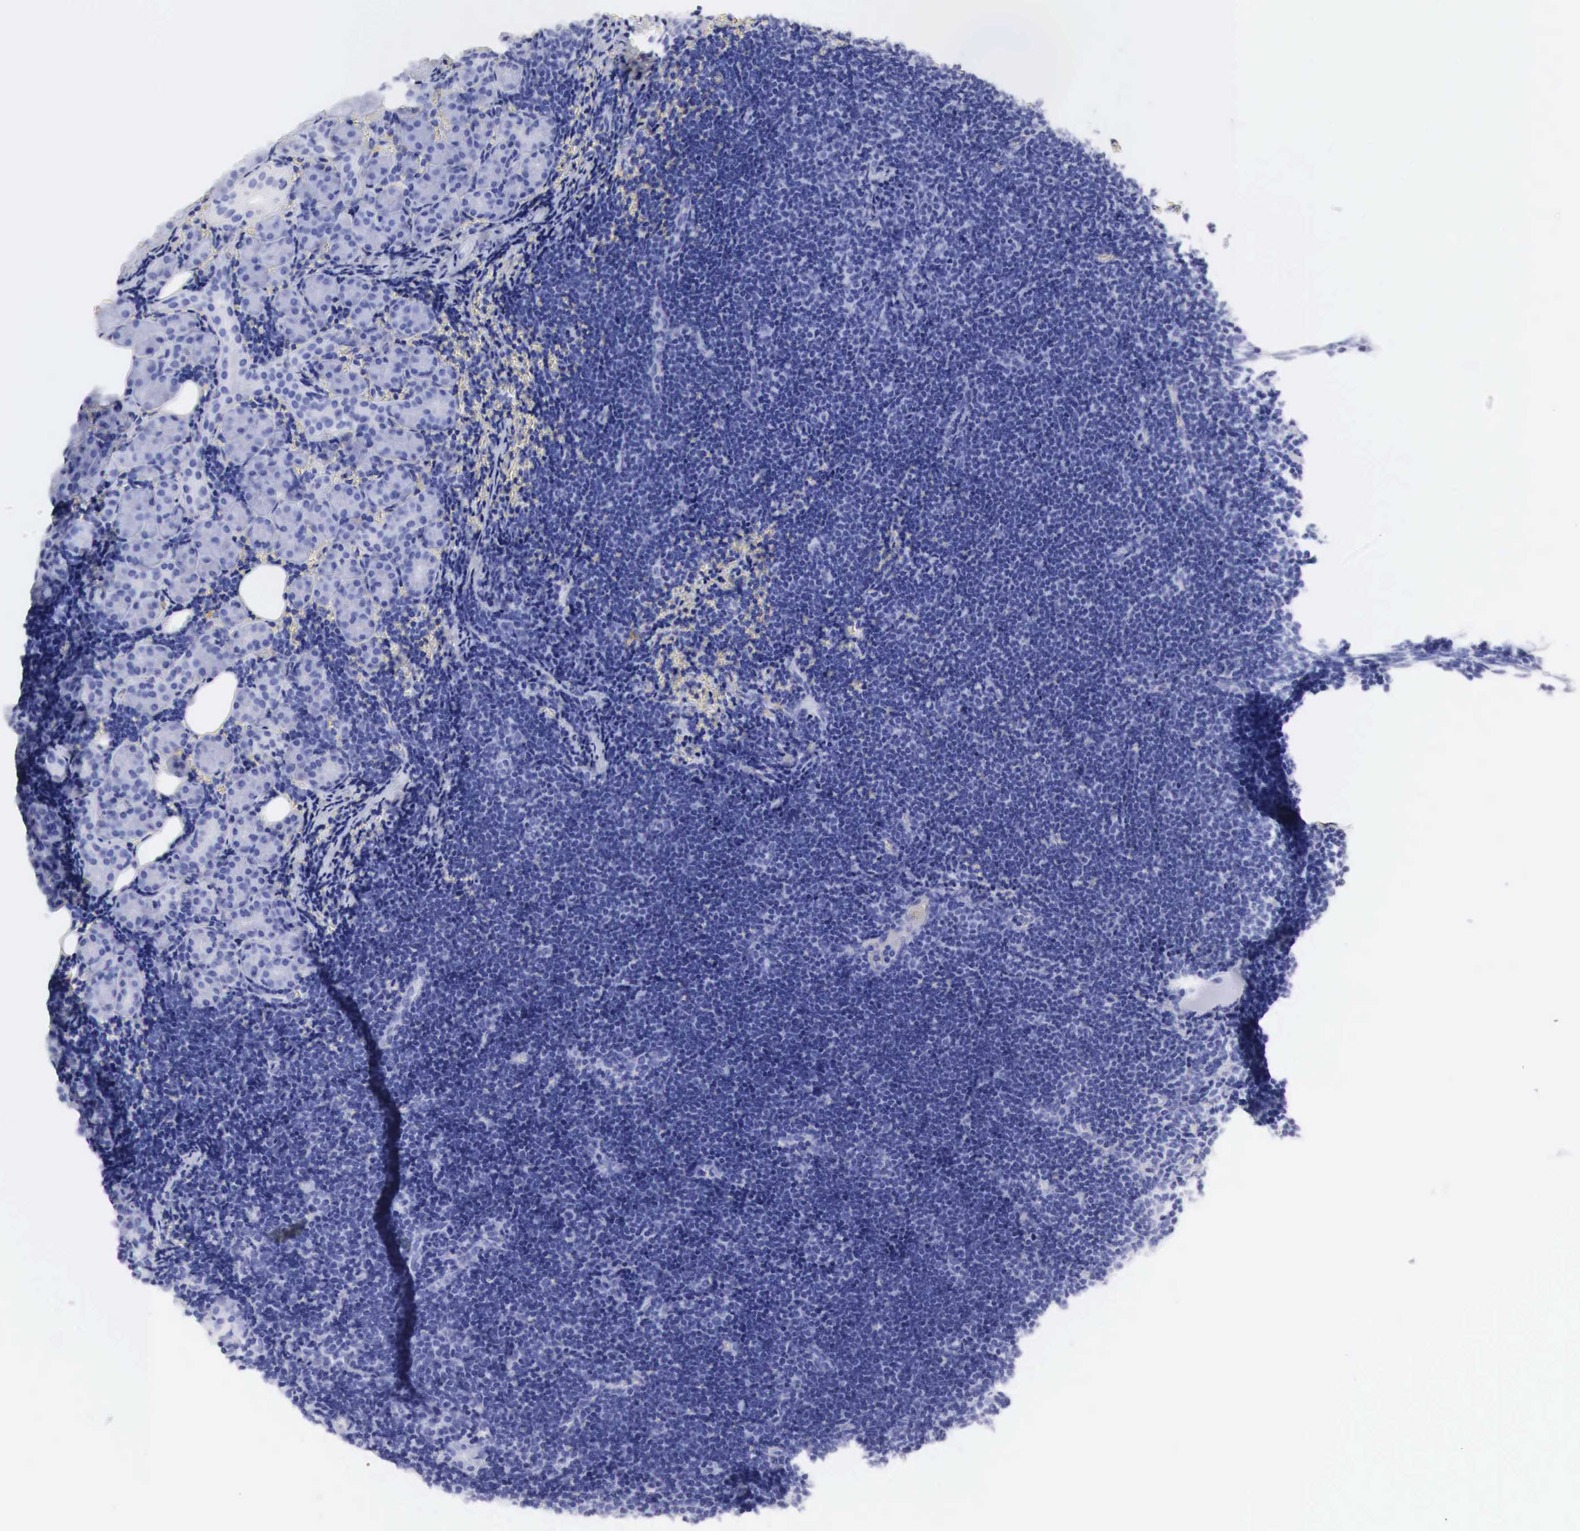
{"staining": {"intensity": "negative", "quantity": "none", "location": "none"}, "tissue": "lymphoma", "cell_type": "Tumor cells", "image_type": "cancer", "snomed": [{"axis": "morphology", "description": "Malignant lymphoma, non-Hodgkin's type, Low grade"}, {"axis": "topography", "description": "Lymph node"}], "caption": "Tumor cells show no significant protein positivity in lymphoma. (DAB (3,3'-diaminobenzidine) immunohistochemistry with hematoxylin counter stain).", "gene": "CDKN2A", "patient": {"sex": "male", "age": 57}}